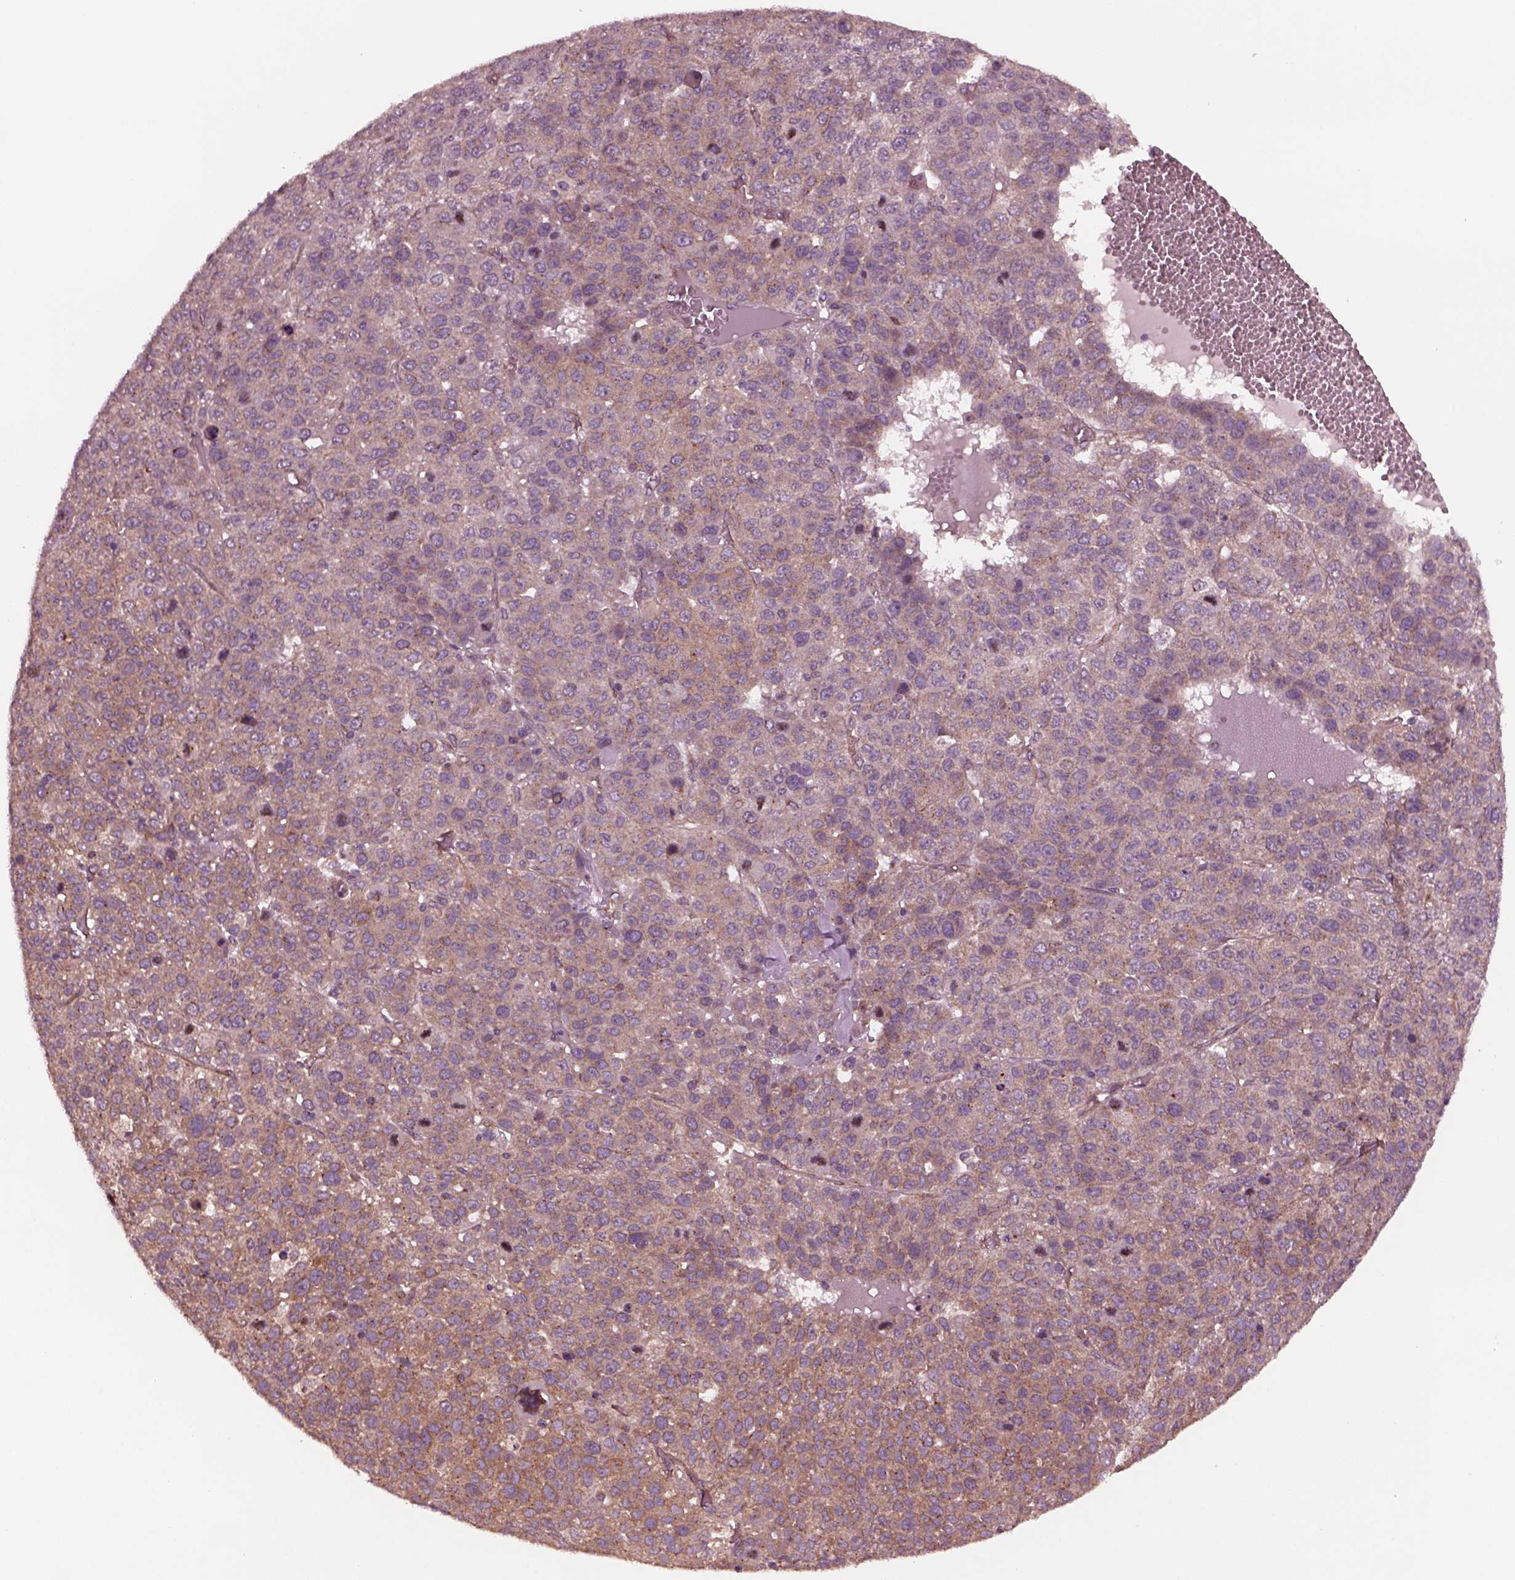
{"staining": {"intensity": "moderate", "quantity": "<25%", "location": "cytoplasmic/membranous"}, "tissue": "liver cancer", "cell_type": "Tumor cells", "image_type": "cancer", "snomed": [{"axis": "morphology", "description": "Carcinoma, Hepatocellular, NOS"}, {"axis": "topography", "description": "Liver"}], "caption": "Moderate cytoplasmic/membranous expression is seen in about <25% of tumor cells in liver hepatocellular carcinoma. Immunohistochemistry (ihc) stains the protein in brown and the nuclei are stained blue.", "gene": "TUBG1", "patient": {"sex": "male", "age": 69}}